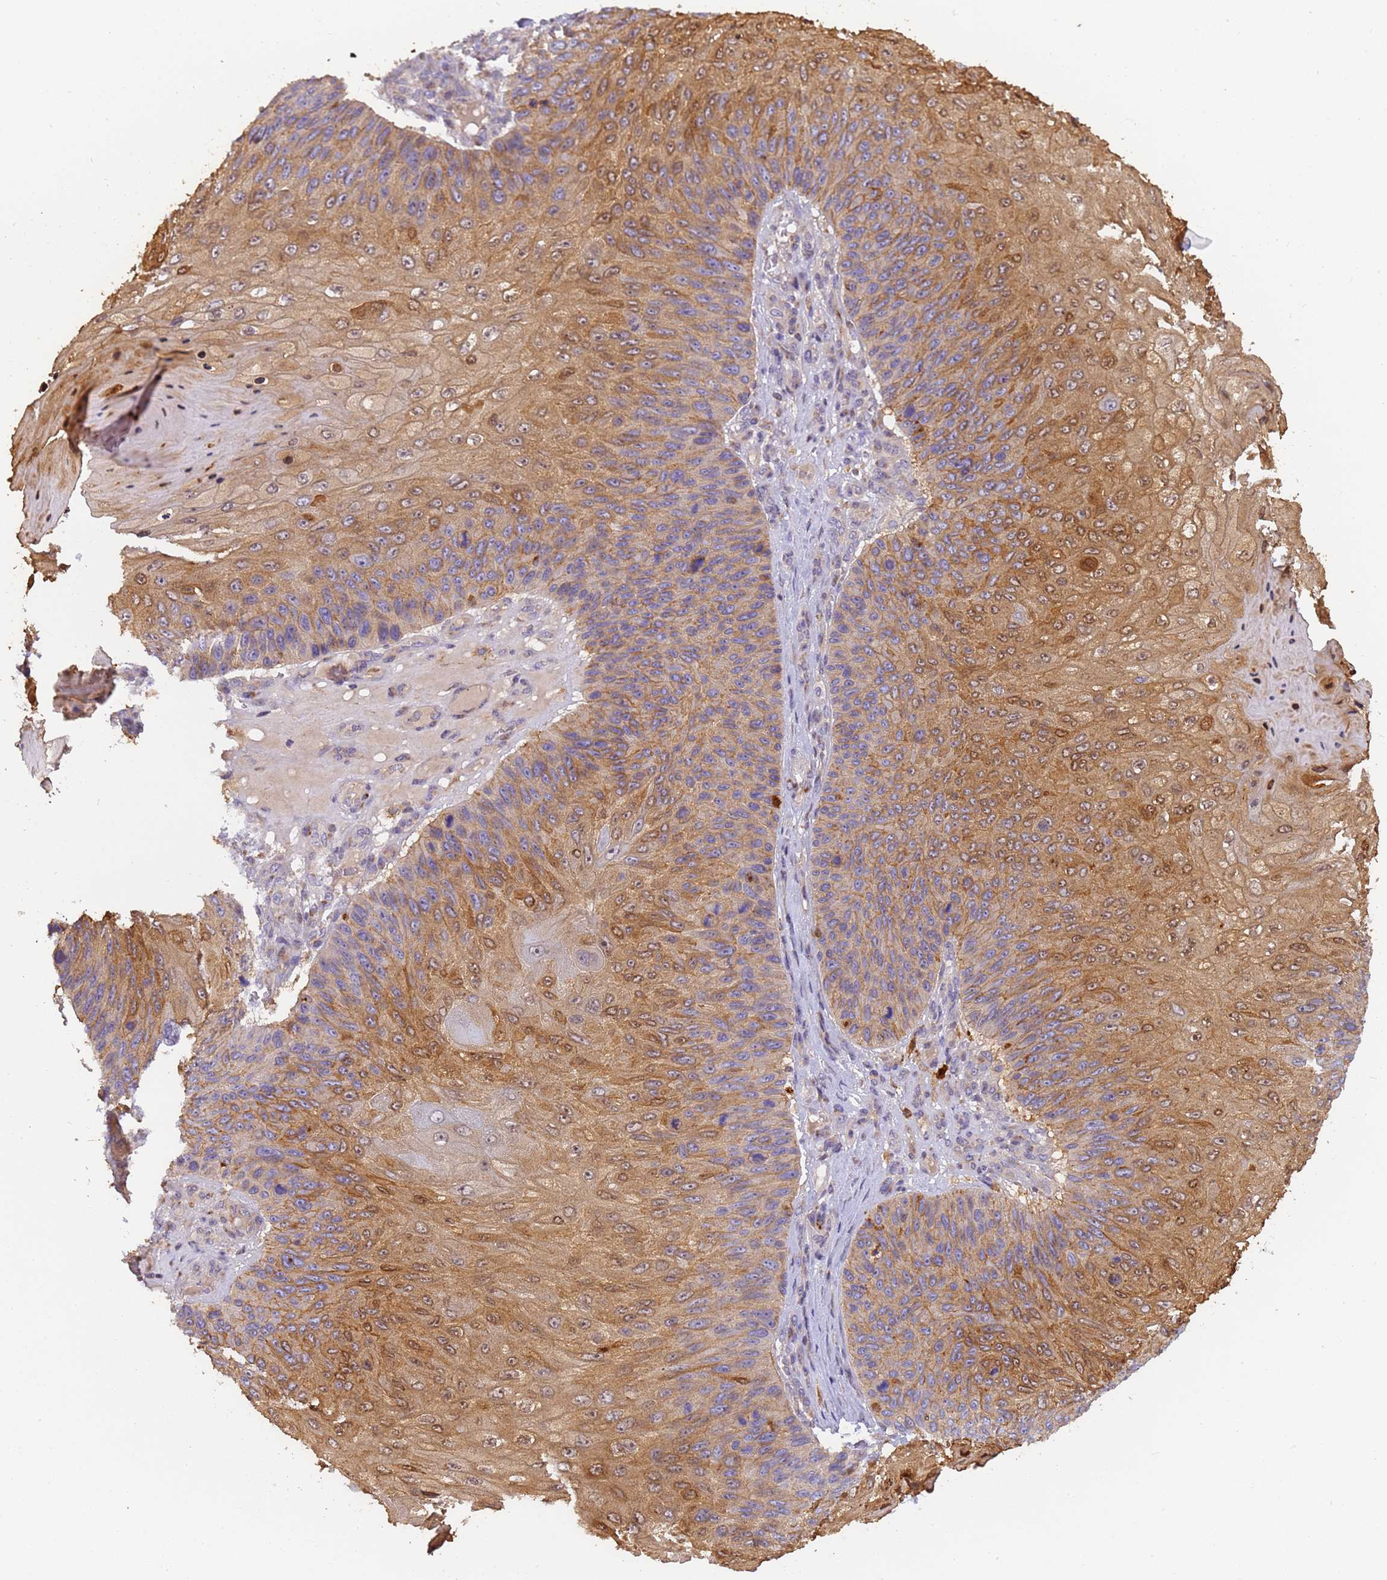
{"staining": {"intensity": "moderate", "quantity": ">75%", "location": "cytoplasmic/membranous,nuclear"}, "tissue": "skin cancer", "cell_type": "Tumor cells", "image_type": "cancer", "snomed": [{"axis": "morphology", "description": "Squamous cell carcinoma, NOS"}, {"axis": "topography", "description": "Skin"}], "caption": "Moderate cytoplasmic/membranous and nuclear protein staining is seen in approximately >75% of tumor cells in squamous cell carcinoma (skin). The protein of interest is stained brown, and the nuclei are stained in blue (DAB IHC with brightfield microscopy, high magnification).", "gene": "M6PR", "patient": {"sex": "female", "age": 88}}